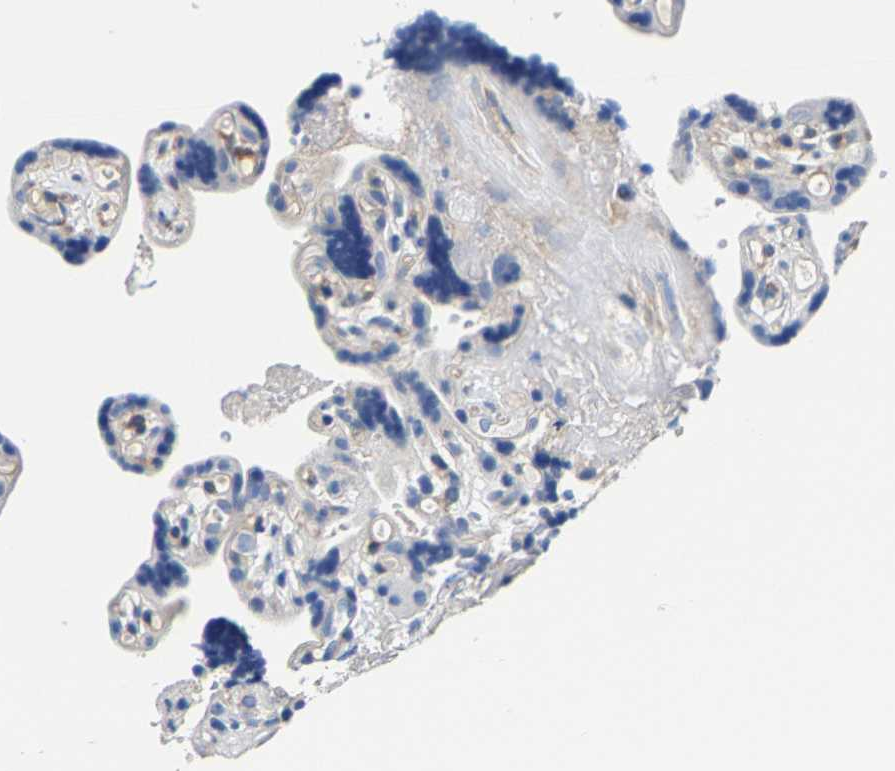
{"staining": {"intensity": "weak", "quantity": "<25%", "location": "cytoplasmic/membranous"}, "tissue": "placenta", "cell_type": "Decidual cells", "image_type": "normal", "snomed": [{"axis": "morphology", "description": "Normal tissue, NOS"}, {"axis": "topography", "description": "Placenta"}], "caption": "An image of placenta stained for a protein displays no brown staining in decidual cells. The staining was performed using DAB (3,3'-diaminobenzidine) to visualize the protein expression in brown, while the nuclei were stained in blue with hematoxylin (Magnification: 20x).", "gene": "DSCAM", "patient": {"sex": "female", "age": 30}}